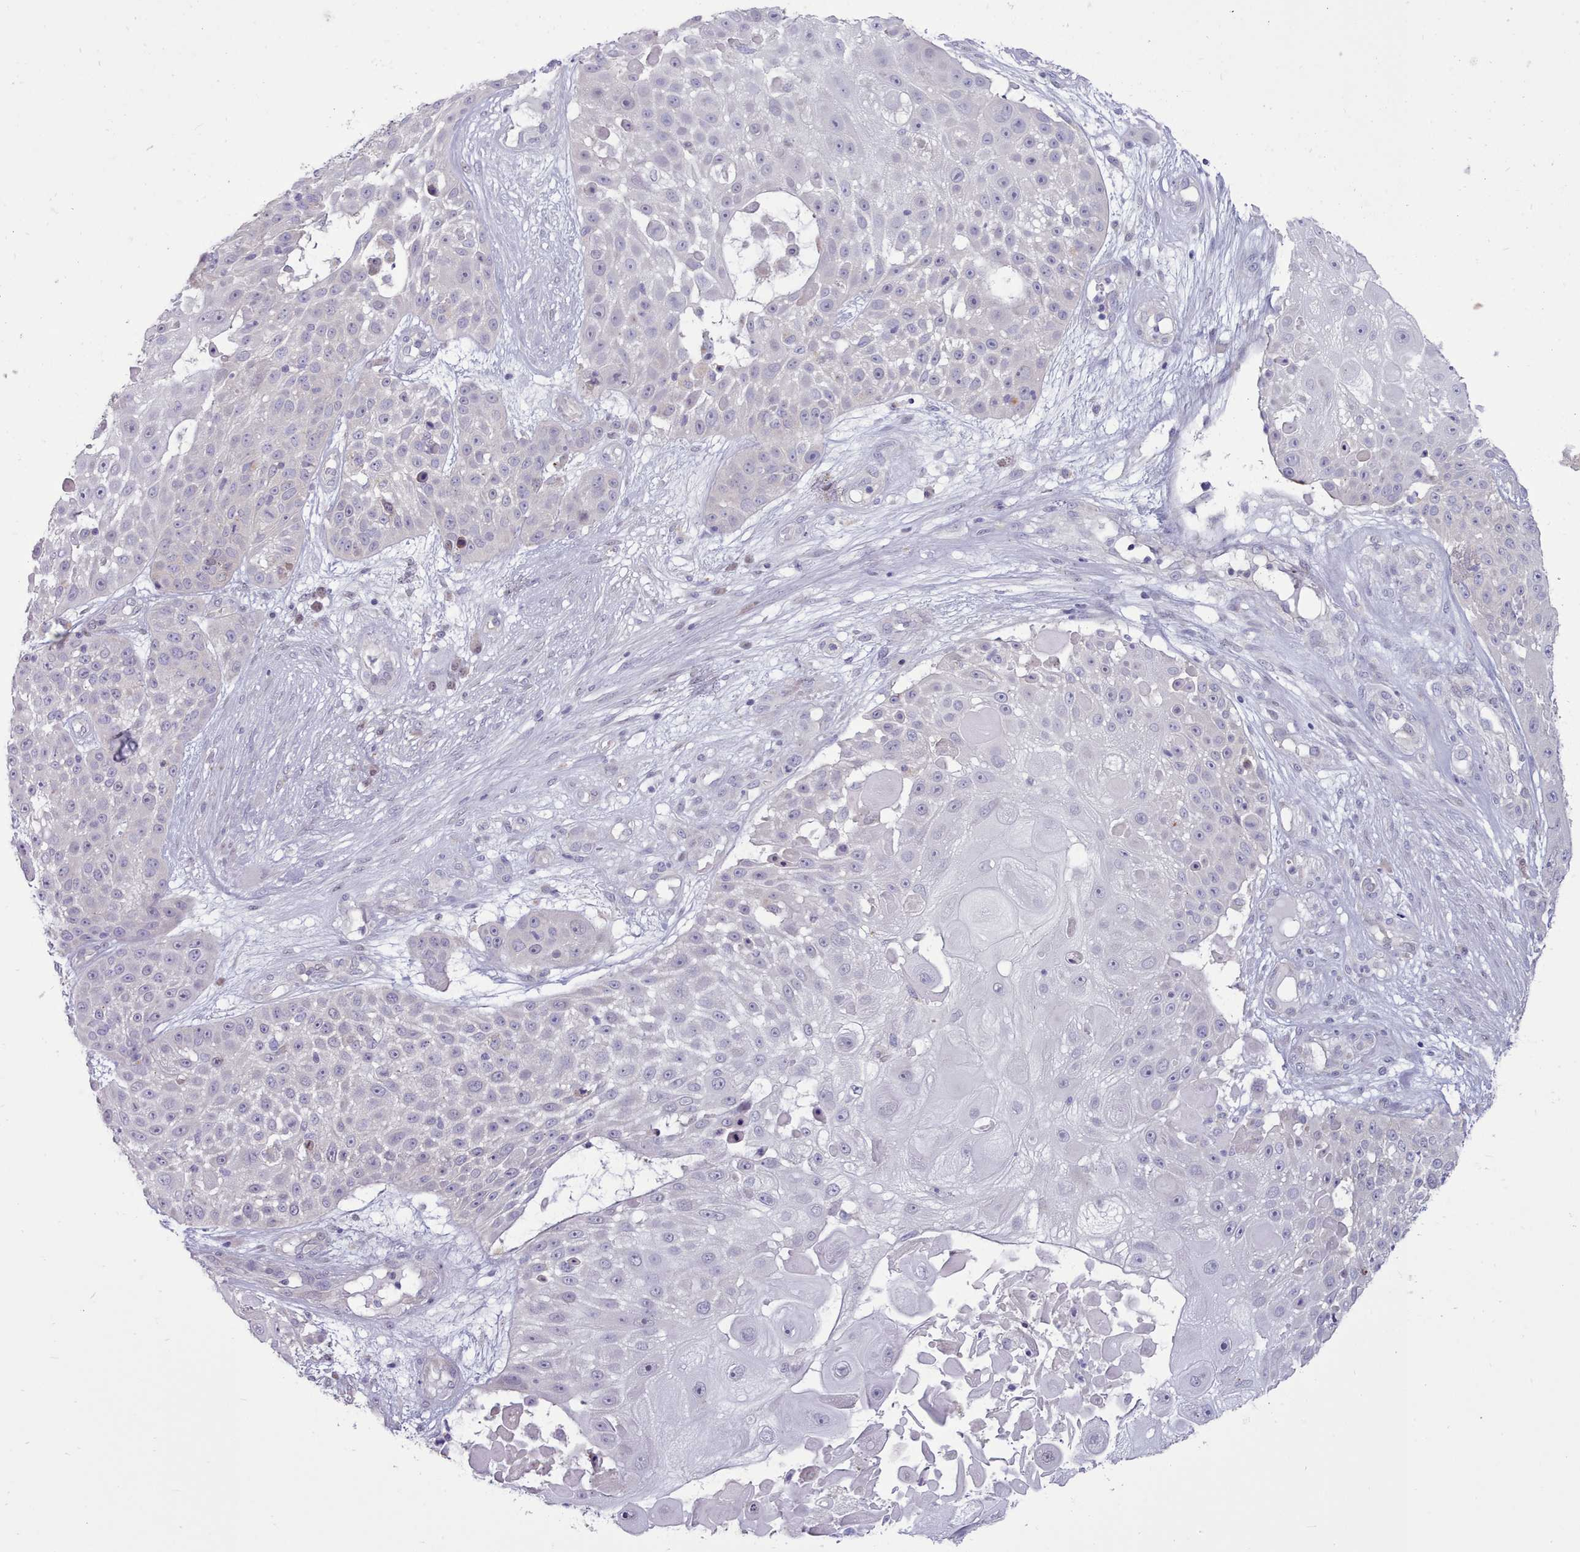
{"staining": {"intensity": "negative", "quantity": "none", "location": "none"}, "tissue": "skin cancer", "cell_type": "Tumor cells", "image_type": "cancer", "snomed": [{"axis": "morphology", "description": "Squamous cell carcinoma, NOS"}, {"axis": "topography", "description": "Skin"}], "caption": "Immunohistochemistry histopathology image of human skin cancer (squamous cell carcinoma) stained for a protein (brown), which exhibits no expression in tumor cells.", "gene": "TMEM253", "patient": {"sex": "female", "age": 86}}